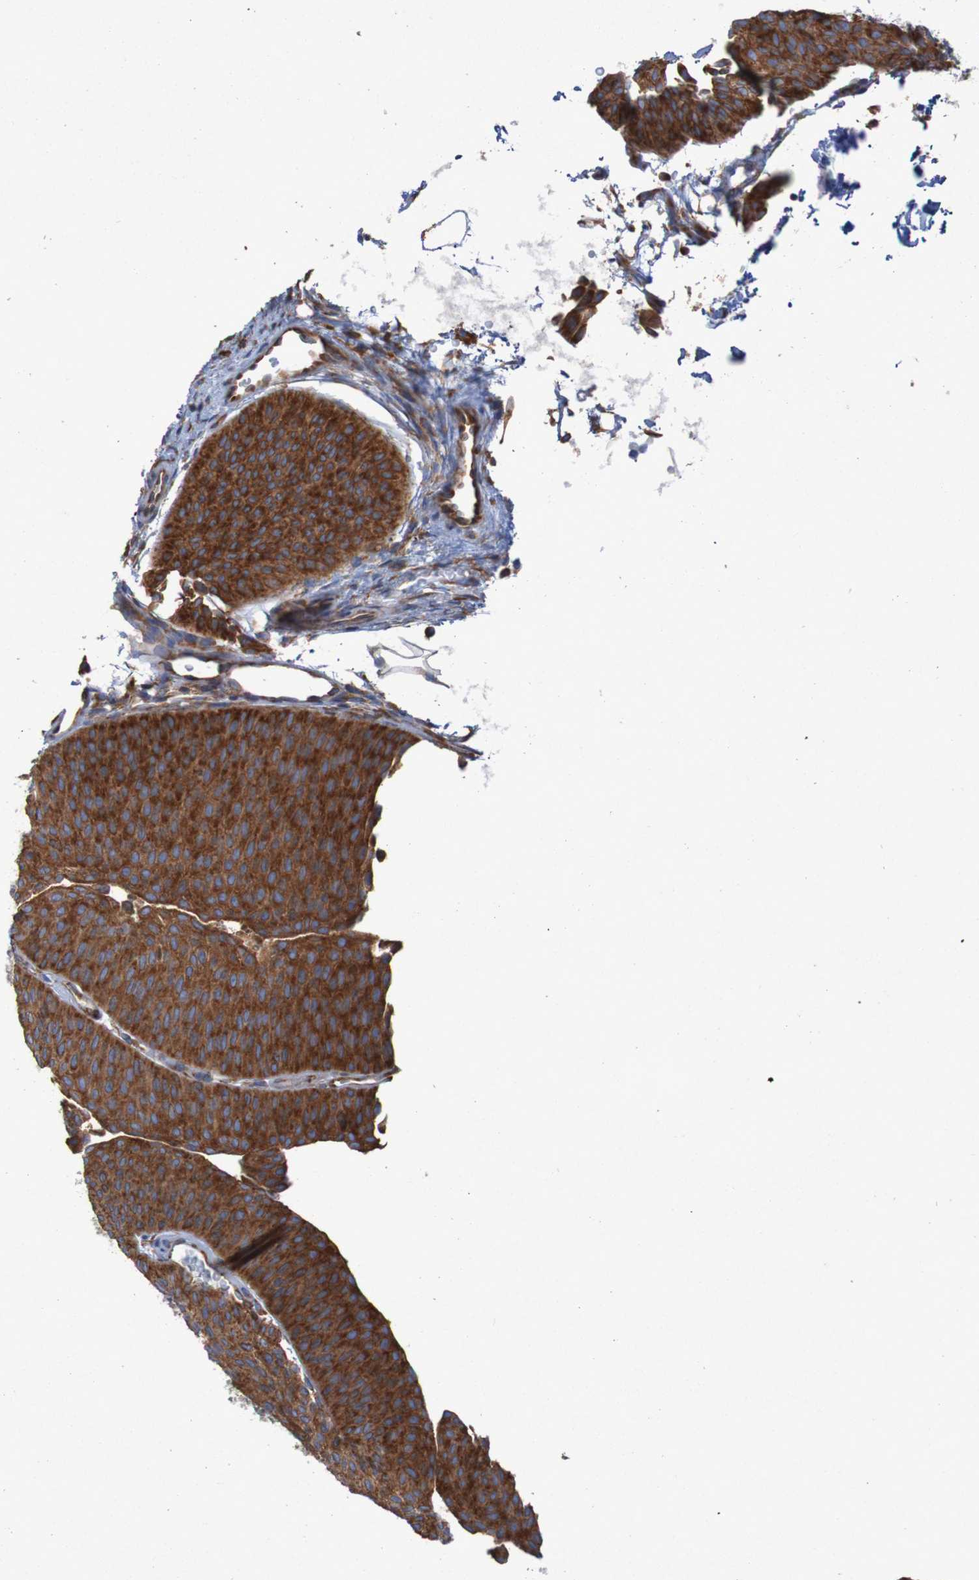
{"staining": {"intensity": "strong", "quantity": ">75%", "location": "cytoplasmic/membranous"}, "tissue": "urothelial cancer", "cell_type": "Tumor cells", "image_type": "cancer", "snomed": [{"axis": "morphology", "description": "Urothelial carcinoma, Low grade"}, {"axis": "topography", "description": "Urinary bladder"}], "caption": "High-power microscopy captured an IHC image of urothelial cancer, revealing strong cytoplasmic/membranous positivity in approximately >75% of tumor cells.", "gene": "RPL10", "patient": {"sex": "female", "age": 60}}